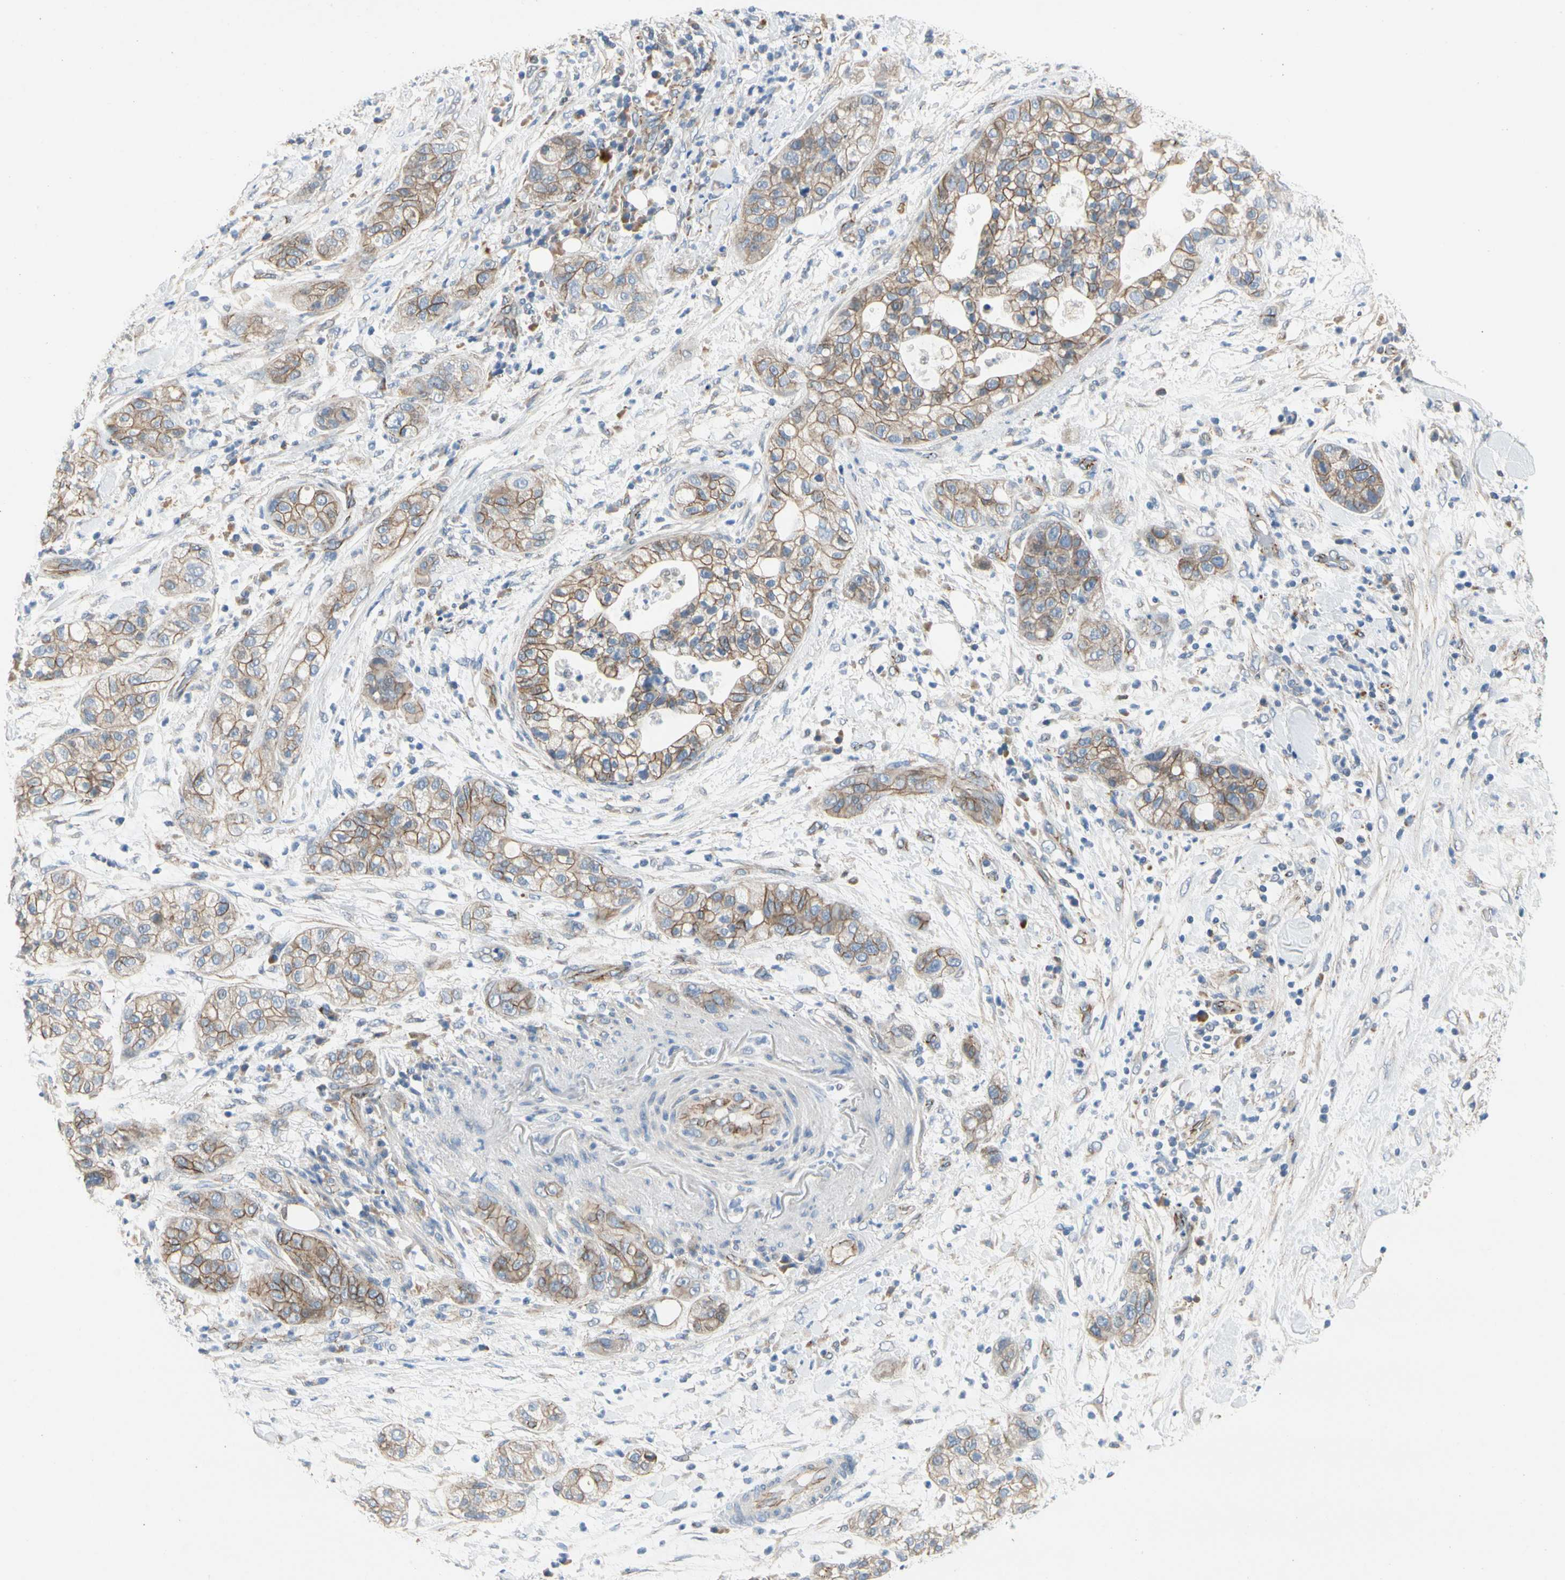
{"staining": {"intensity": "moderate", "quantity": "25%-75%", "location": "cytoplasmic/membranous"}, "tissue": "pancreatic cancer", "cell_type": "Tumor cells", "image_type": "cancer", "snomed": [{"axis": "morphology", "description": "Adenocarcinoma, NOS"}, {"axis": "topography", "description": "Pancreas"}], "caption": "Adenocarcinoma (pancreatic) was stained to show a protein in brown. There is medium levels of moderate cytoplasmic/membranous staining in about 25%-75% of tumor cells. Using DAB (brown) and hematoxylin (blue) stains, captured at high magnification using brightfield microscopy.", "gene": "LGR6", "patient": {"sex": "female", "age": 78}}